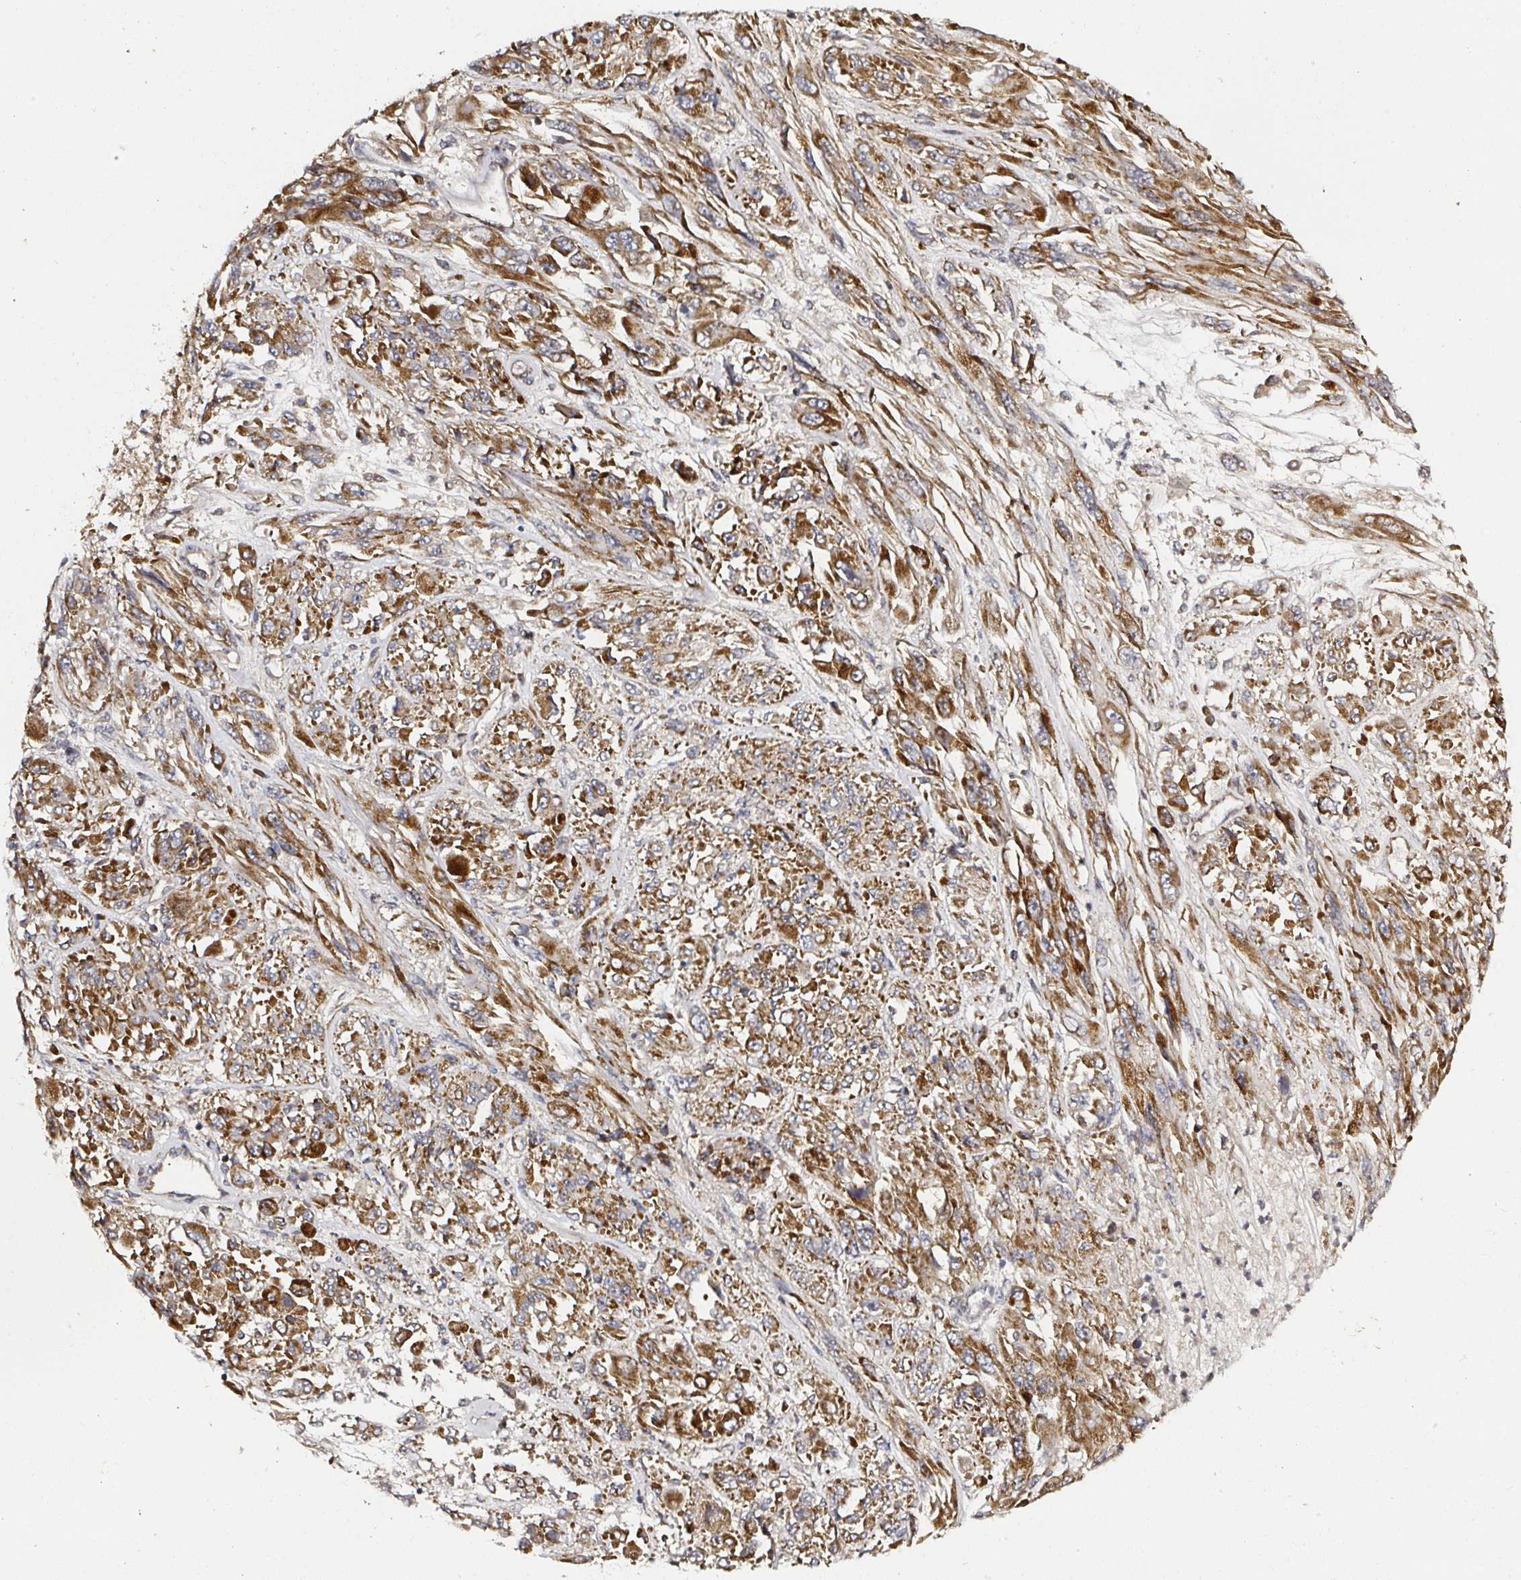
{"staining": {"intensity": "strong", "quantity": ">75%", "location": "cytoplasmic/membranous"}, "tissue": "melanoma", "cell_type": "Tumor cells", "image_type": "cancer", "snomed": [{"axis": "morphology", "description": "Malignant melanoma, NOS"}, {"axis": "topography", "description": "Skin"}], "caption": "Protein expression analysis of human malignant melanoma reveals strong cytoplasmic/membranous expression in approximately >75% of tumor cells.", "gene": "ATAD3B", "patient": {"sex": "female", "age": 91}}